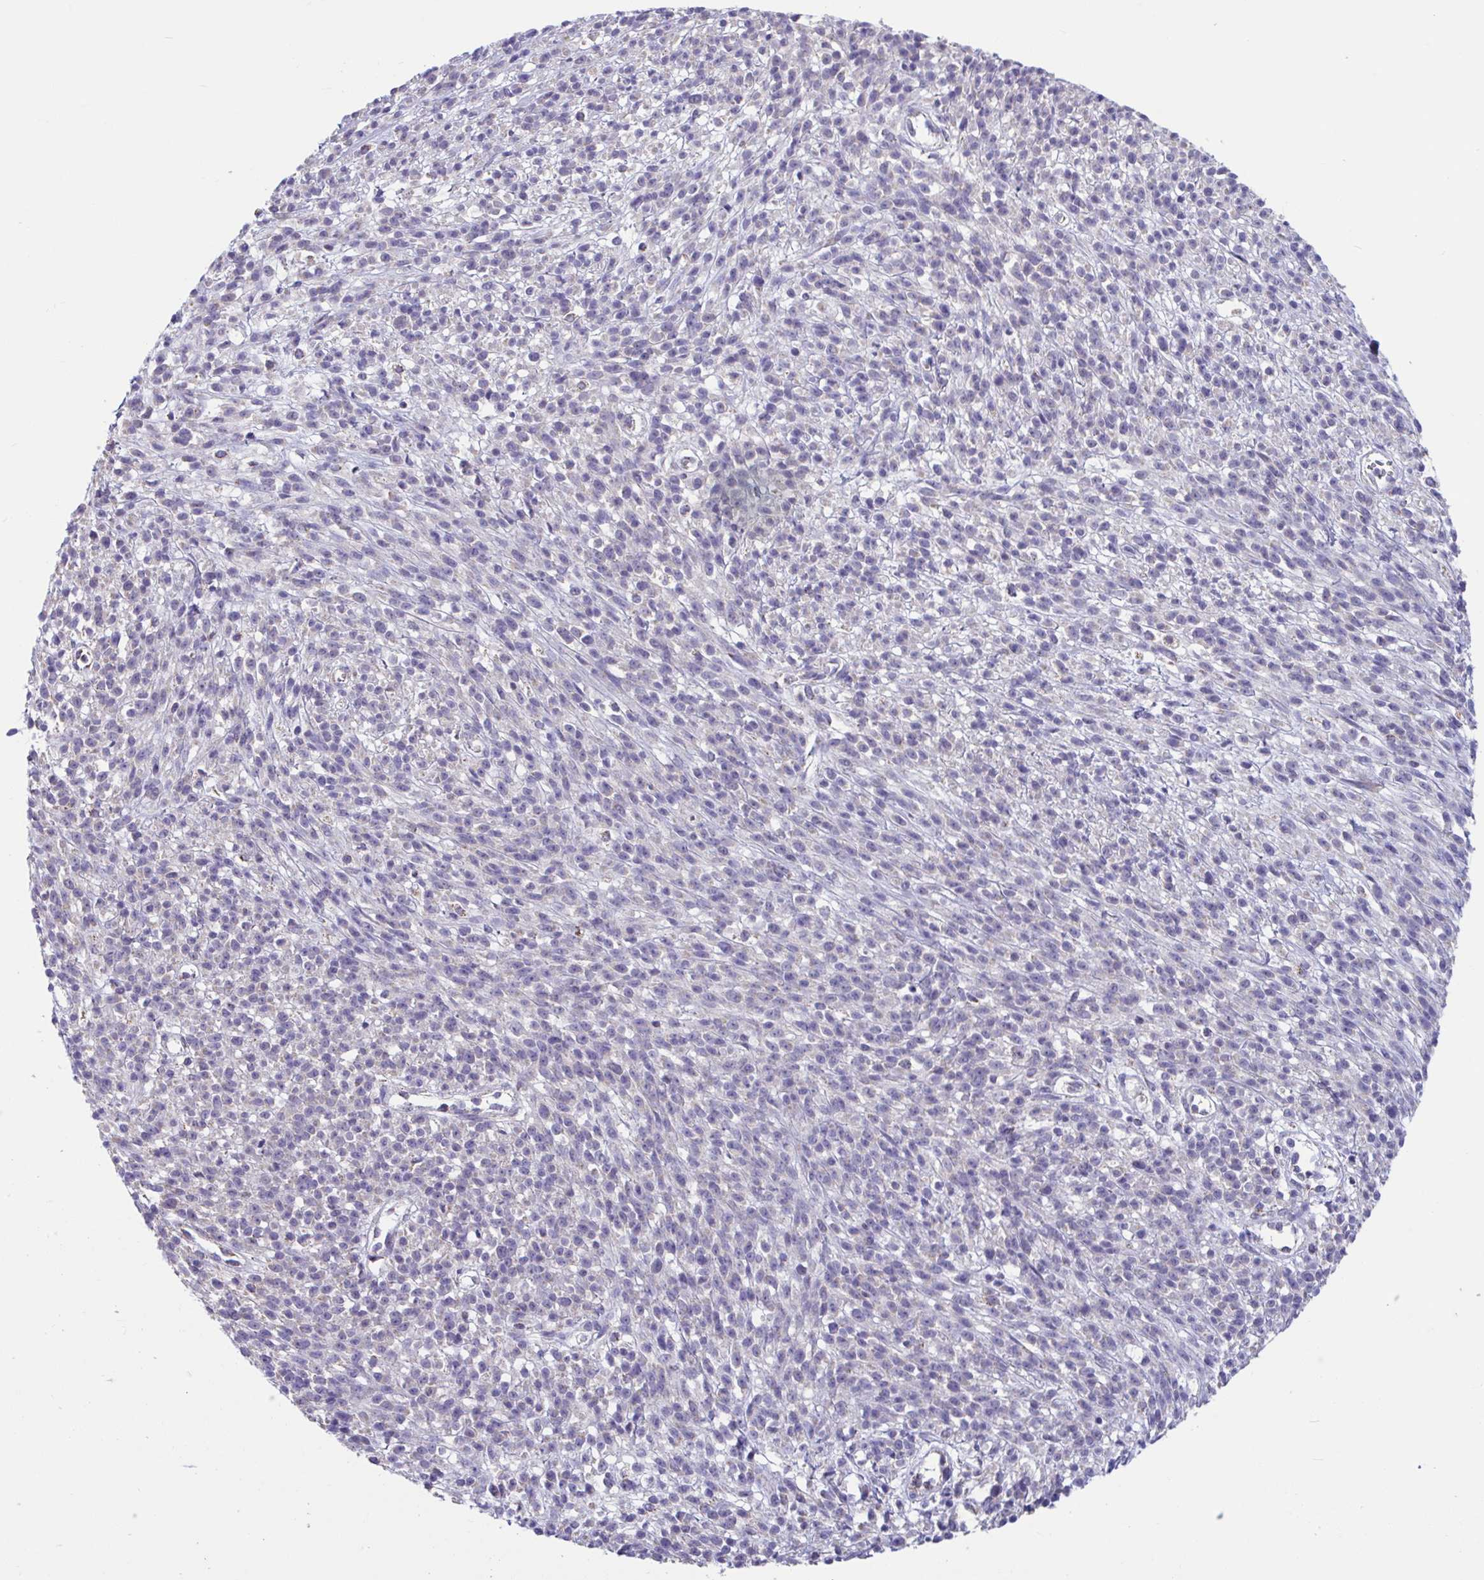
{"staining": {"intensity": "negative", "quantity": "none", "location": "none"}, "tissue": "melanoma", "cell_type": "Tumor cells", "image_type": "cancer", "snomed": [{"axis": "morphology", "description": "Malignant melanoma, NOS"}, {"axis": "topography", "description": "Skin"}, {"axis": "topography", "description": "Skin of trunk"}], "caption": "IHC of malignant melanoma demonstrates no positivity in tumor cells.", "gene": "OR13A1", "patient": {"sex": "male", "age": 74}}